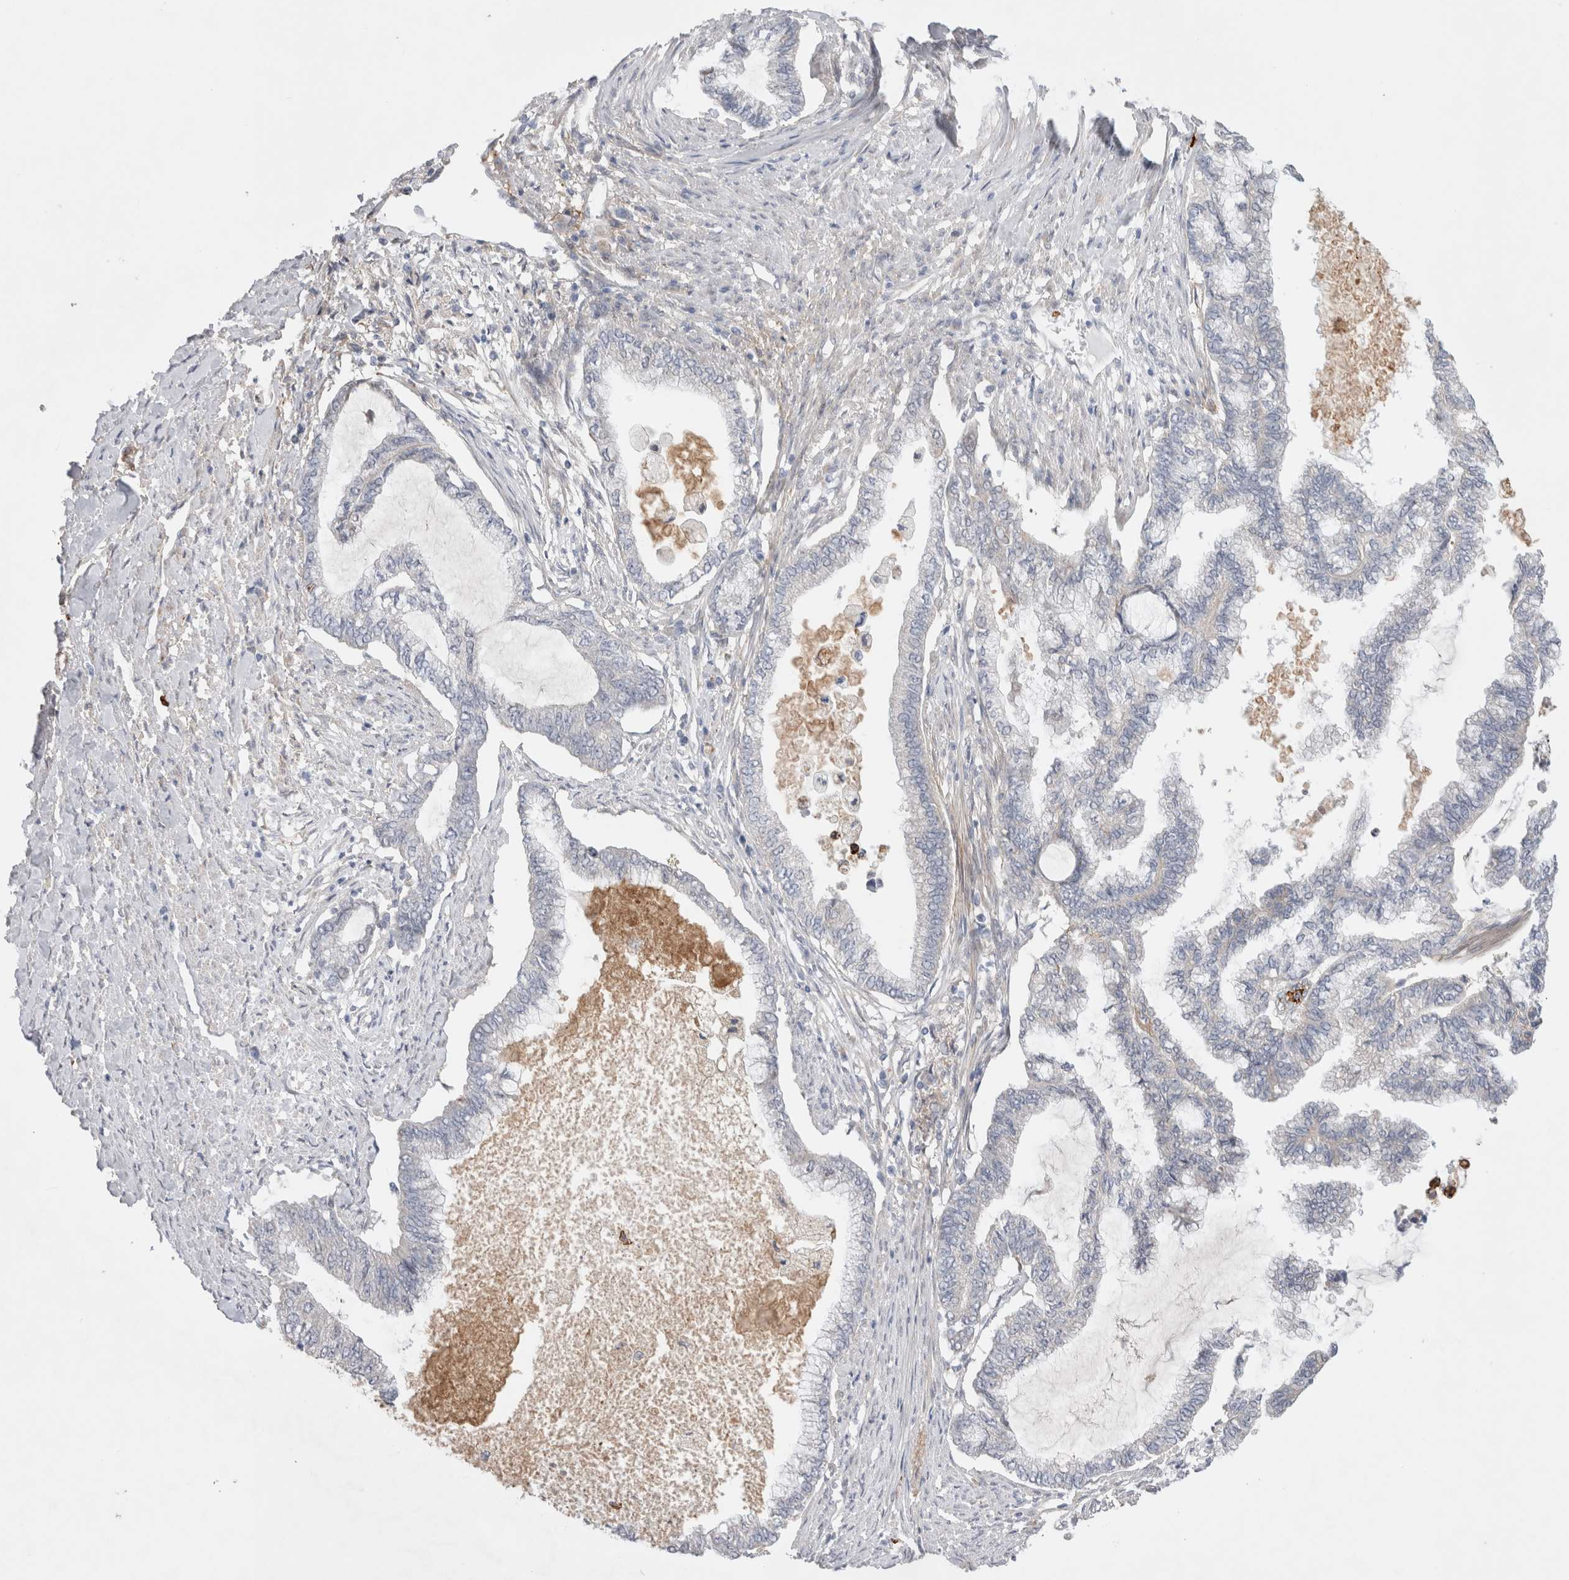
{"staining": {"intensity": "negative", "quantity": "none", "location": "none"}, "tissue": "endometrial cancer", "cell_type": "Tumor cells", "image_type": "cancer", "snomed": [{"axis": "morphology", "description": "Adenocarcinoma, NOS"}, {"axis": "topography", "description": "Endometrium"}], "caption": "A histopathology image of human endometrial cancer (adenocarcinoma) is negative for staining in tumor cells.", "gene": "GSDMB", "patient": {"sex": "female", "age": 86}}